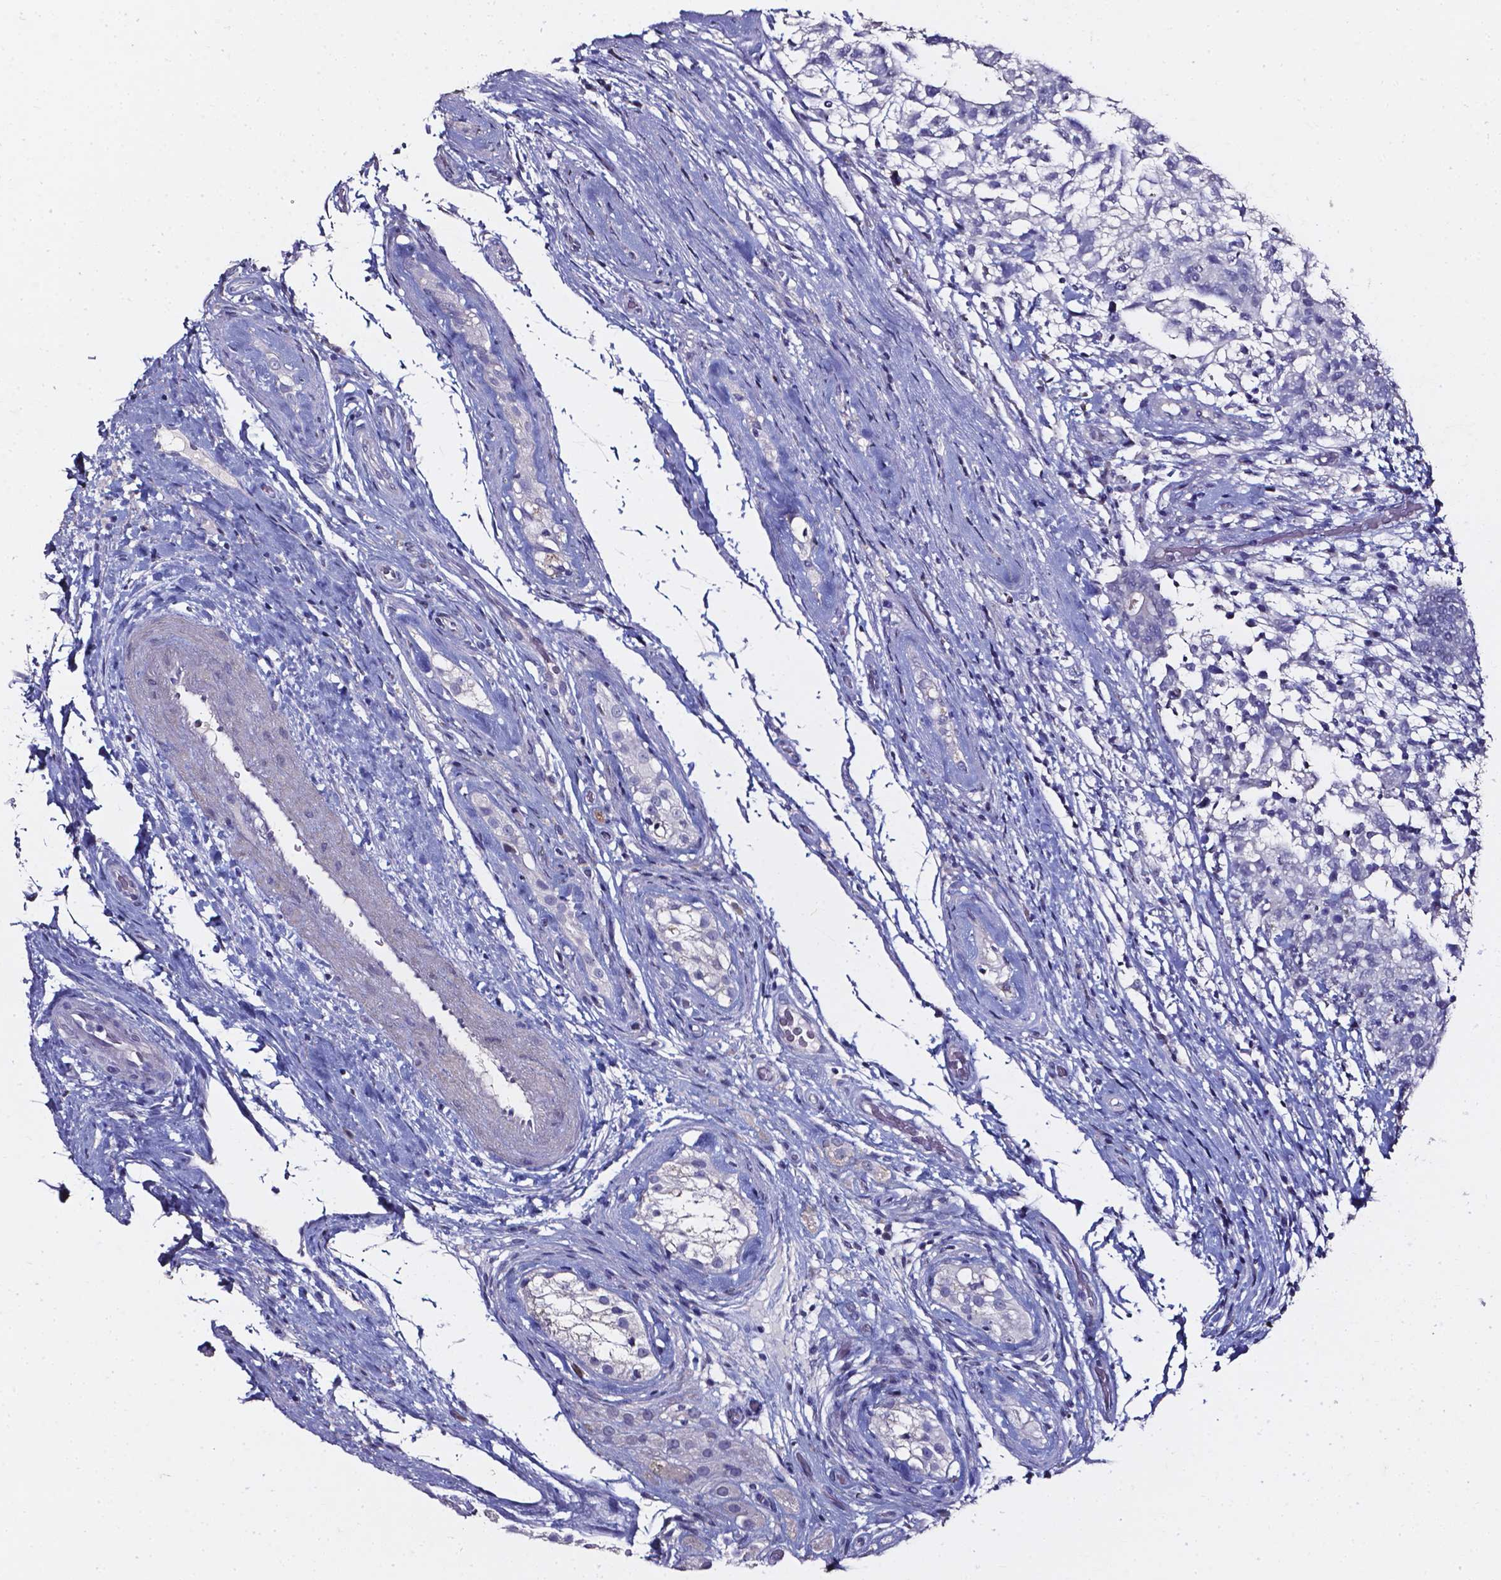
{"staining": {"intensity": "negative", "quantity": "none", "location": "none"}, "tissue": "testis cancer", "cell_type": "Tumor cells", "image_type": "cancer", "snomed": [{"axis": "morphology", "description": "Seminoma, NOS"}, {"axis": "morphology", "description": "Carcinoma, Embryonal, NOS"}, {"axis": "topography", "description": "Testis"}], "caption": "Protein analysis of testis cancer reveals no significant positivity in tumor cells.", "gene": "AKR1B10", "patient": {"sex": "male", "age": 41}}